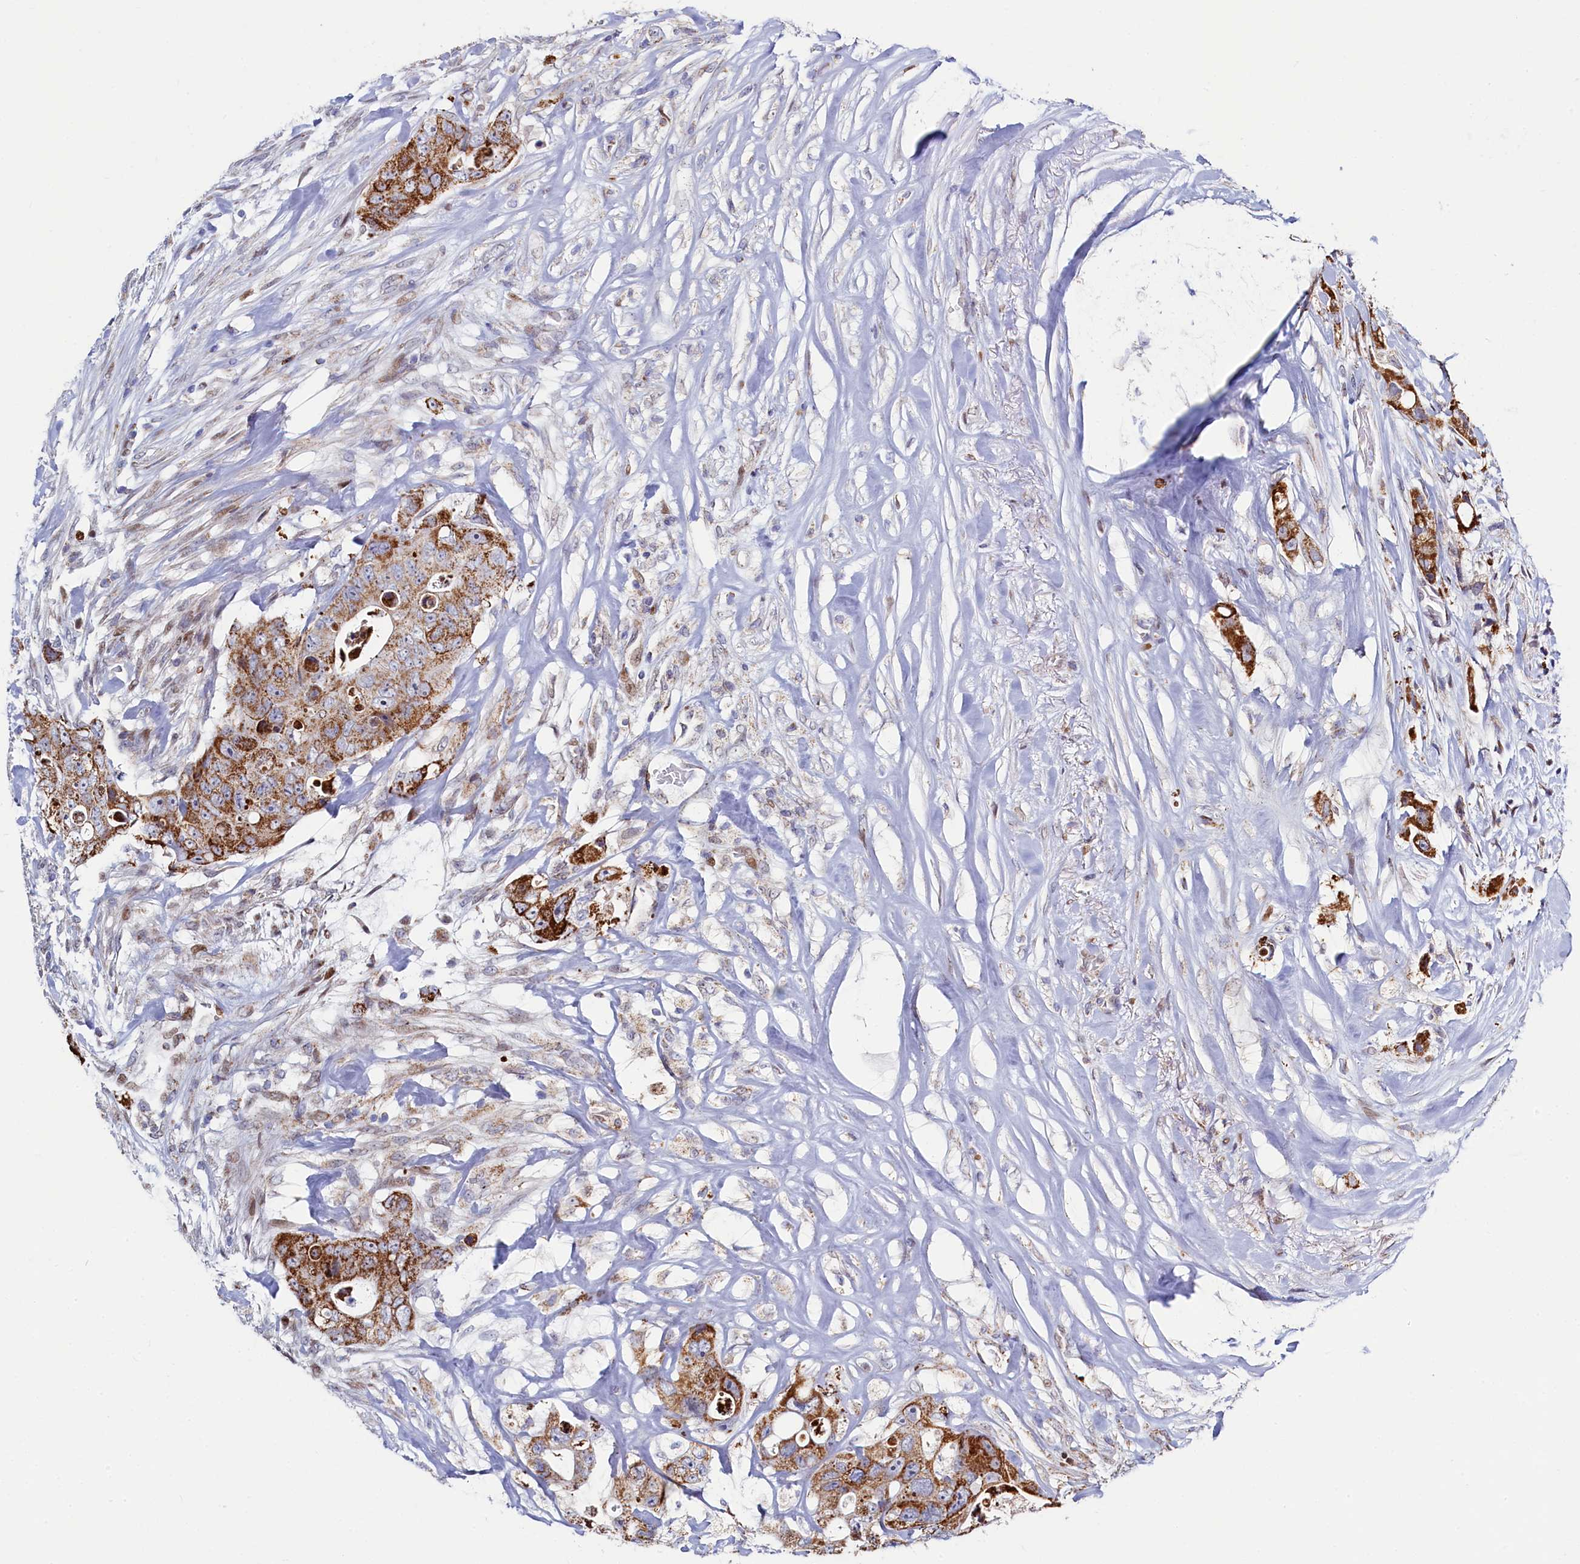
{"staining": {"intensity": "strong", "quantity": ">75%", "location": "cytoplasmic/membranous"}, "tissue": "colorectal cancer", "cell_type": "Tumor cells", "image_type": "cancer", "snomed": [{"axis": "morphology", "description": "Adenocarcinoma, NOS"}, {"axis": "topography", "description": "Colon"}], "caption": "An immunohistochemistry image of tumor tissue is shown. Protein staining in brown shows strong cytoplasmic/membranous positivity in adenocarcinoma (colorectal) within tumor cells.", "gene": "HDGFL3", "patient": {"sex": "female", "age": 46}}